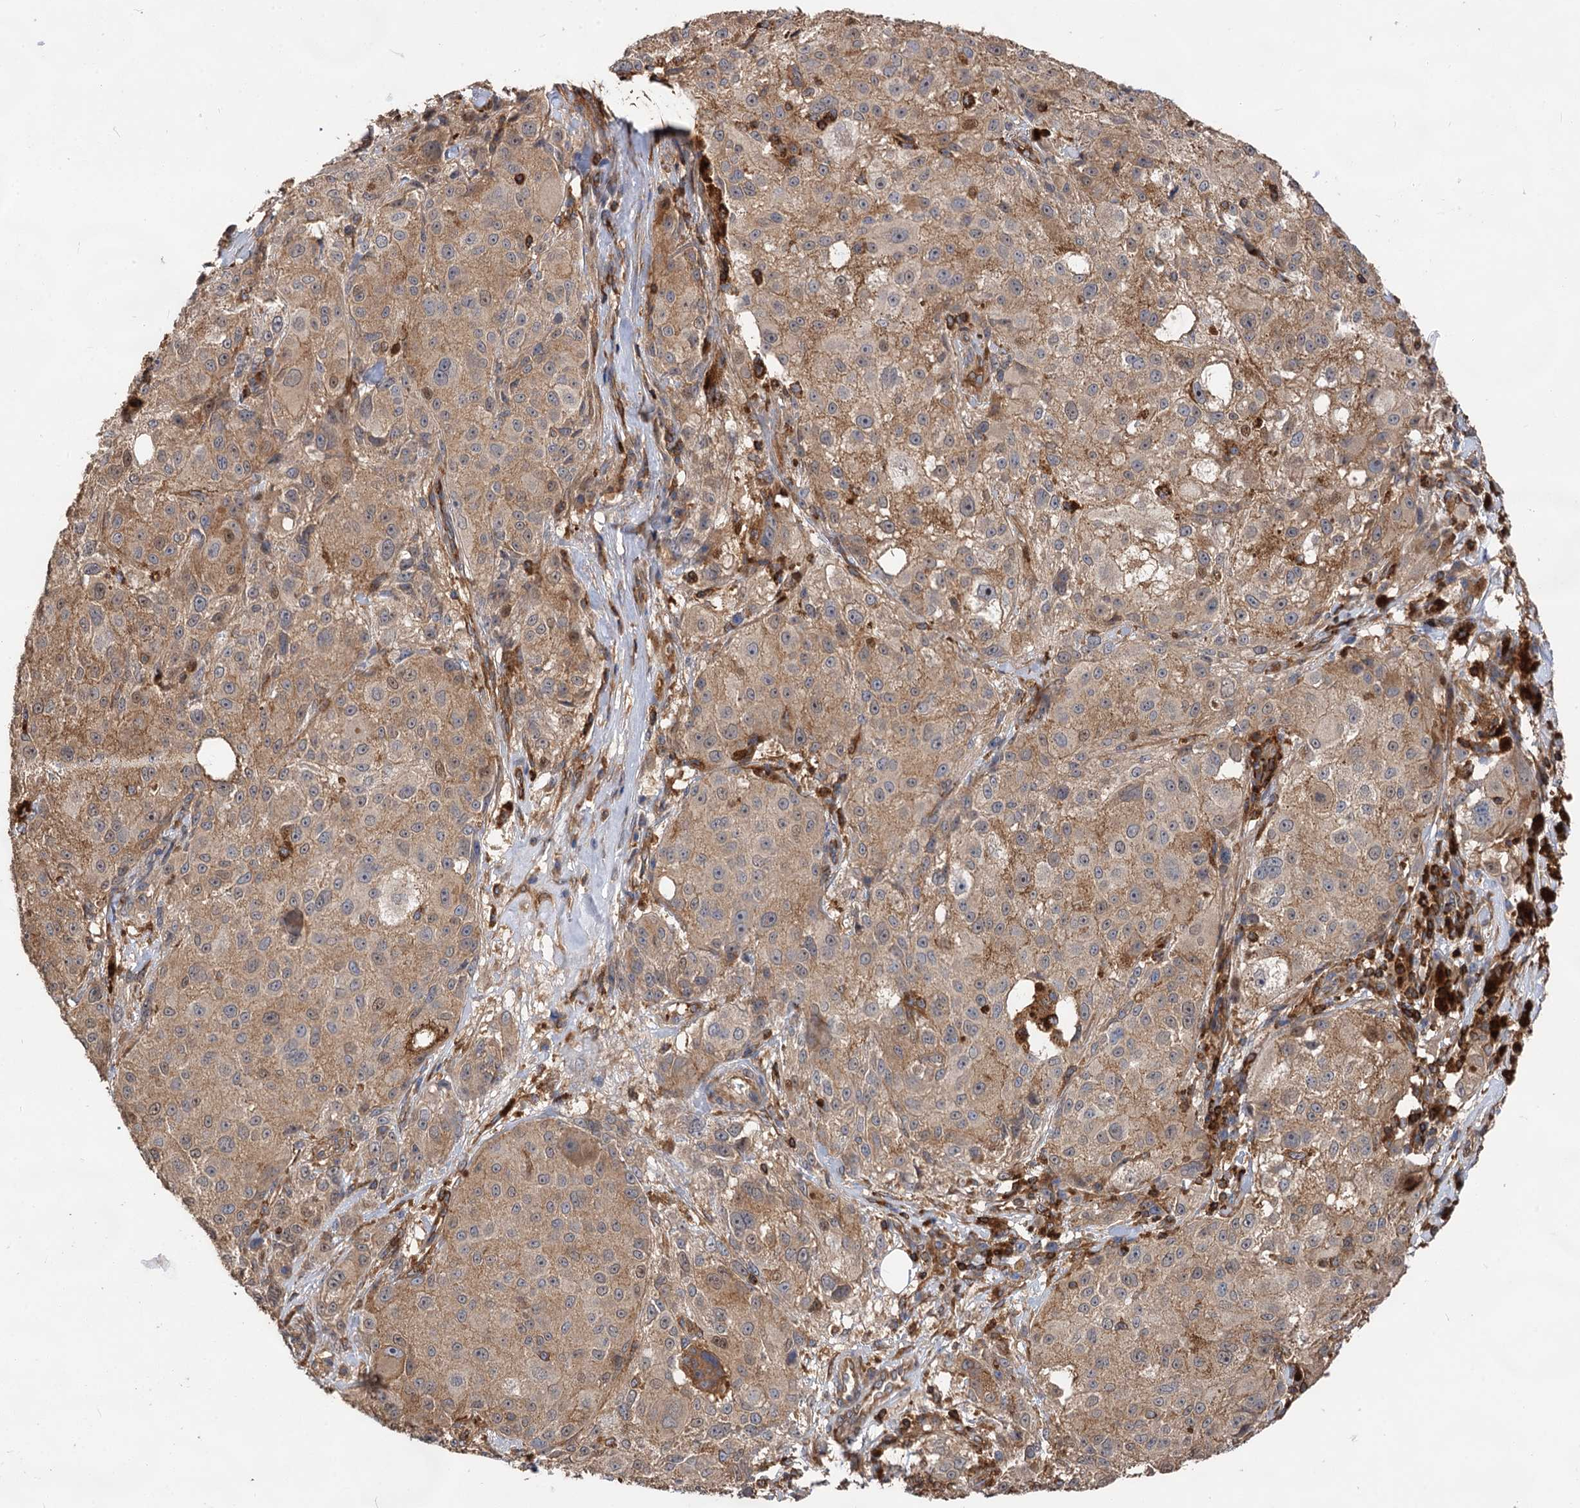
{"staining": {"intensity": "weak", "quantity": ">75%", "location": "cytoplasmic/membranous"}, "tissue": "melanoma", "cell_type": "Tumor cells", "image_type": "cancer", "snomed": [{"axis": "morphology", "description": "Necrosis, NOS"}, {"axis": "morphology", "description": "Malignant melanoma, NOS"}, {"axis": "topography", "description": "Skin"}], "caption": "Tumor cells display low levels of weak cytoplasmic/membranous expression in approximately >75% of cells in melanoma.", "gene": "PACS1", "patient": {"sex": "female", "age": 87}}